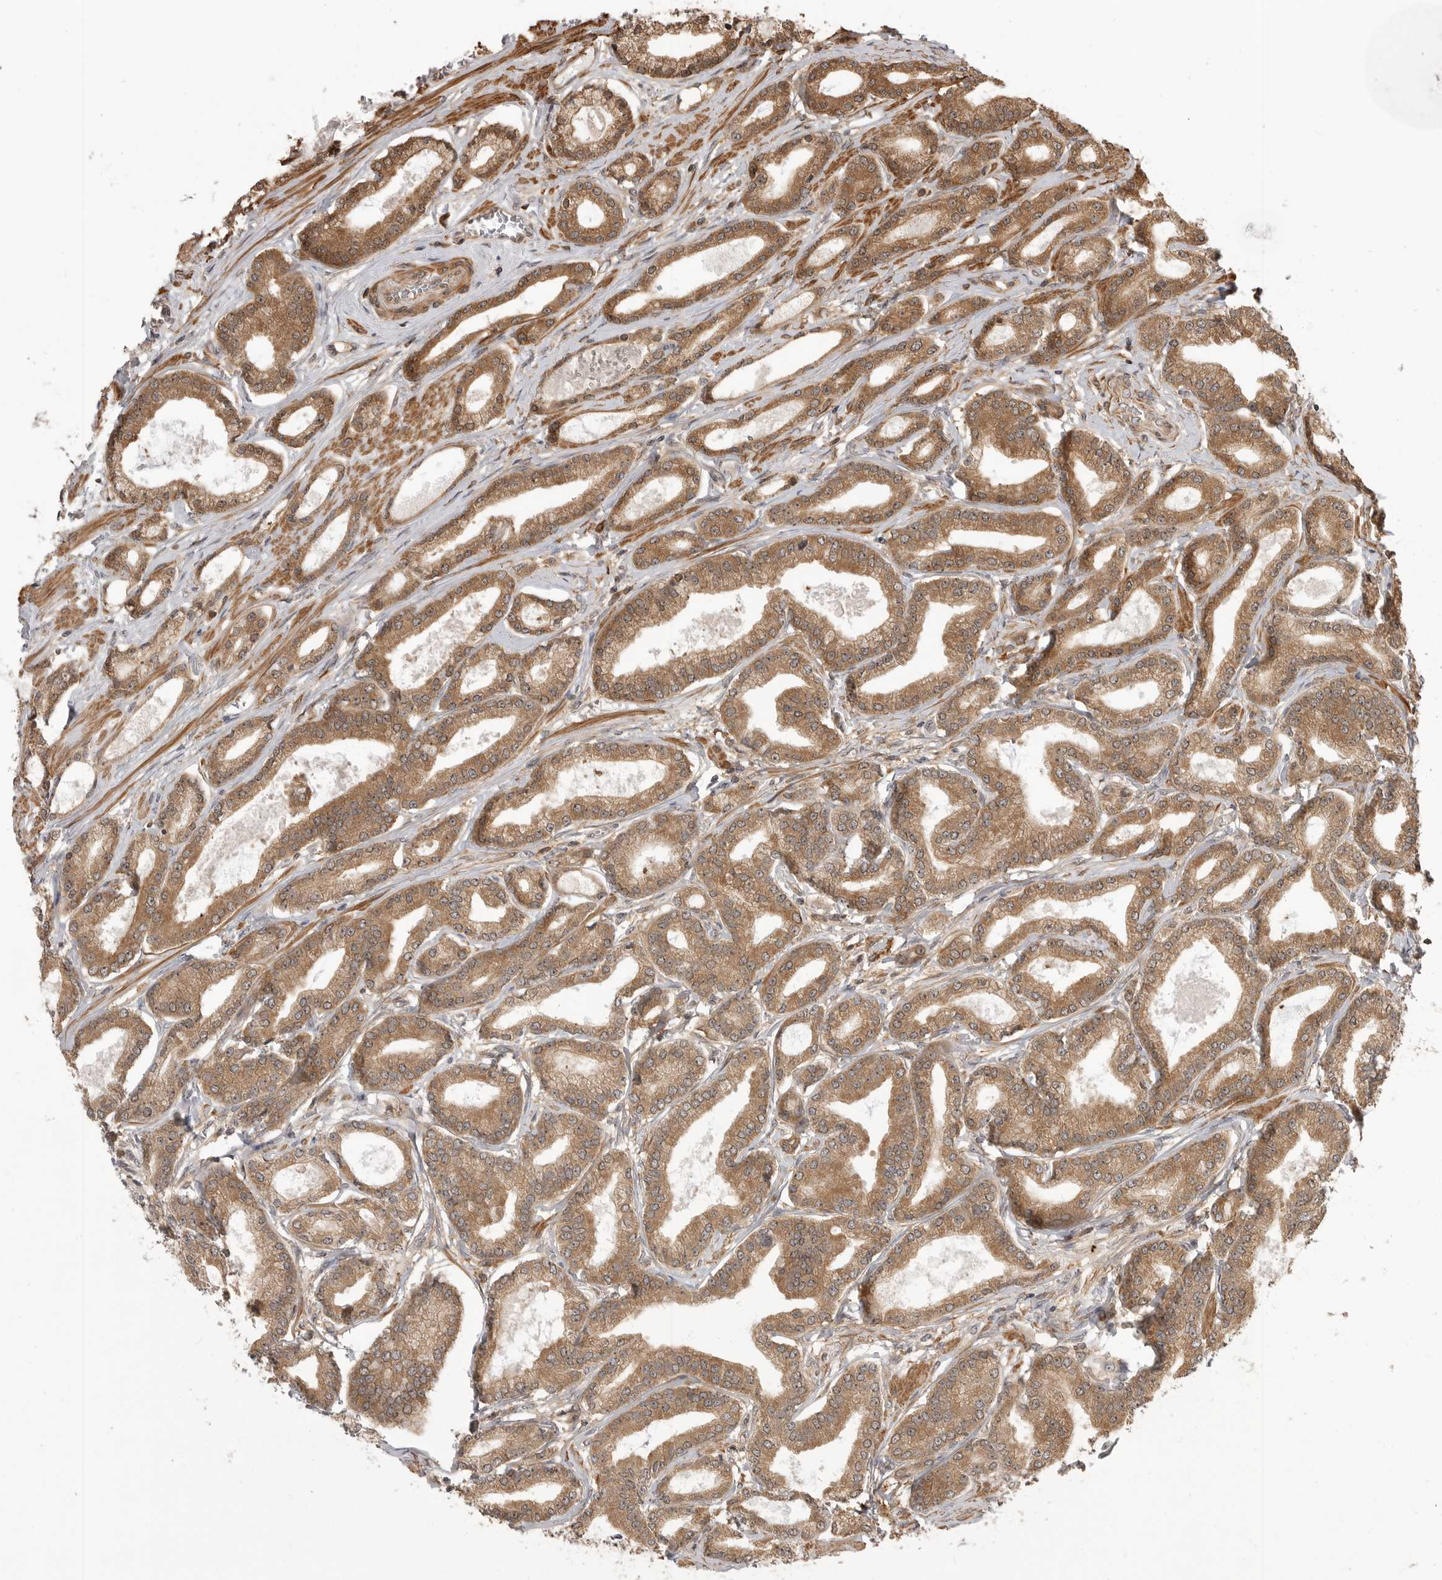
{"staining": {"intensity": "moderate", "quantity": ">75%", "location": "cytoplasmic/membranous,nuclear"}, "tissue": "prostate cancer", "cell_type": "Tumor cells", "image_type": "cancer", "snomed": [{"axis": "morphology", "description": "Adenocarcinoma, Low grade"}, {"axis": "topography", "description": "Prostate"}], "caption": "Prostate cancer stained with IHC displays moderate cytoplasmic/membranous and nuclear expression in about >75% of tumor cells. (DAB (3,3'-diaminobenzidine) = brown stain, brightfield microscopy at high magnification).", "gene": "ERN1", "patient": {"sex": "male", "age": 60}}